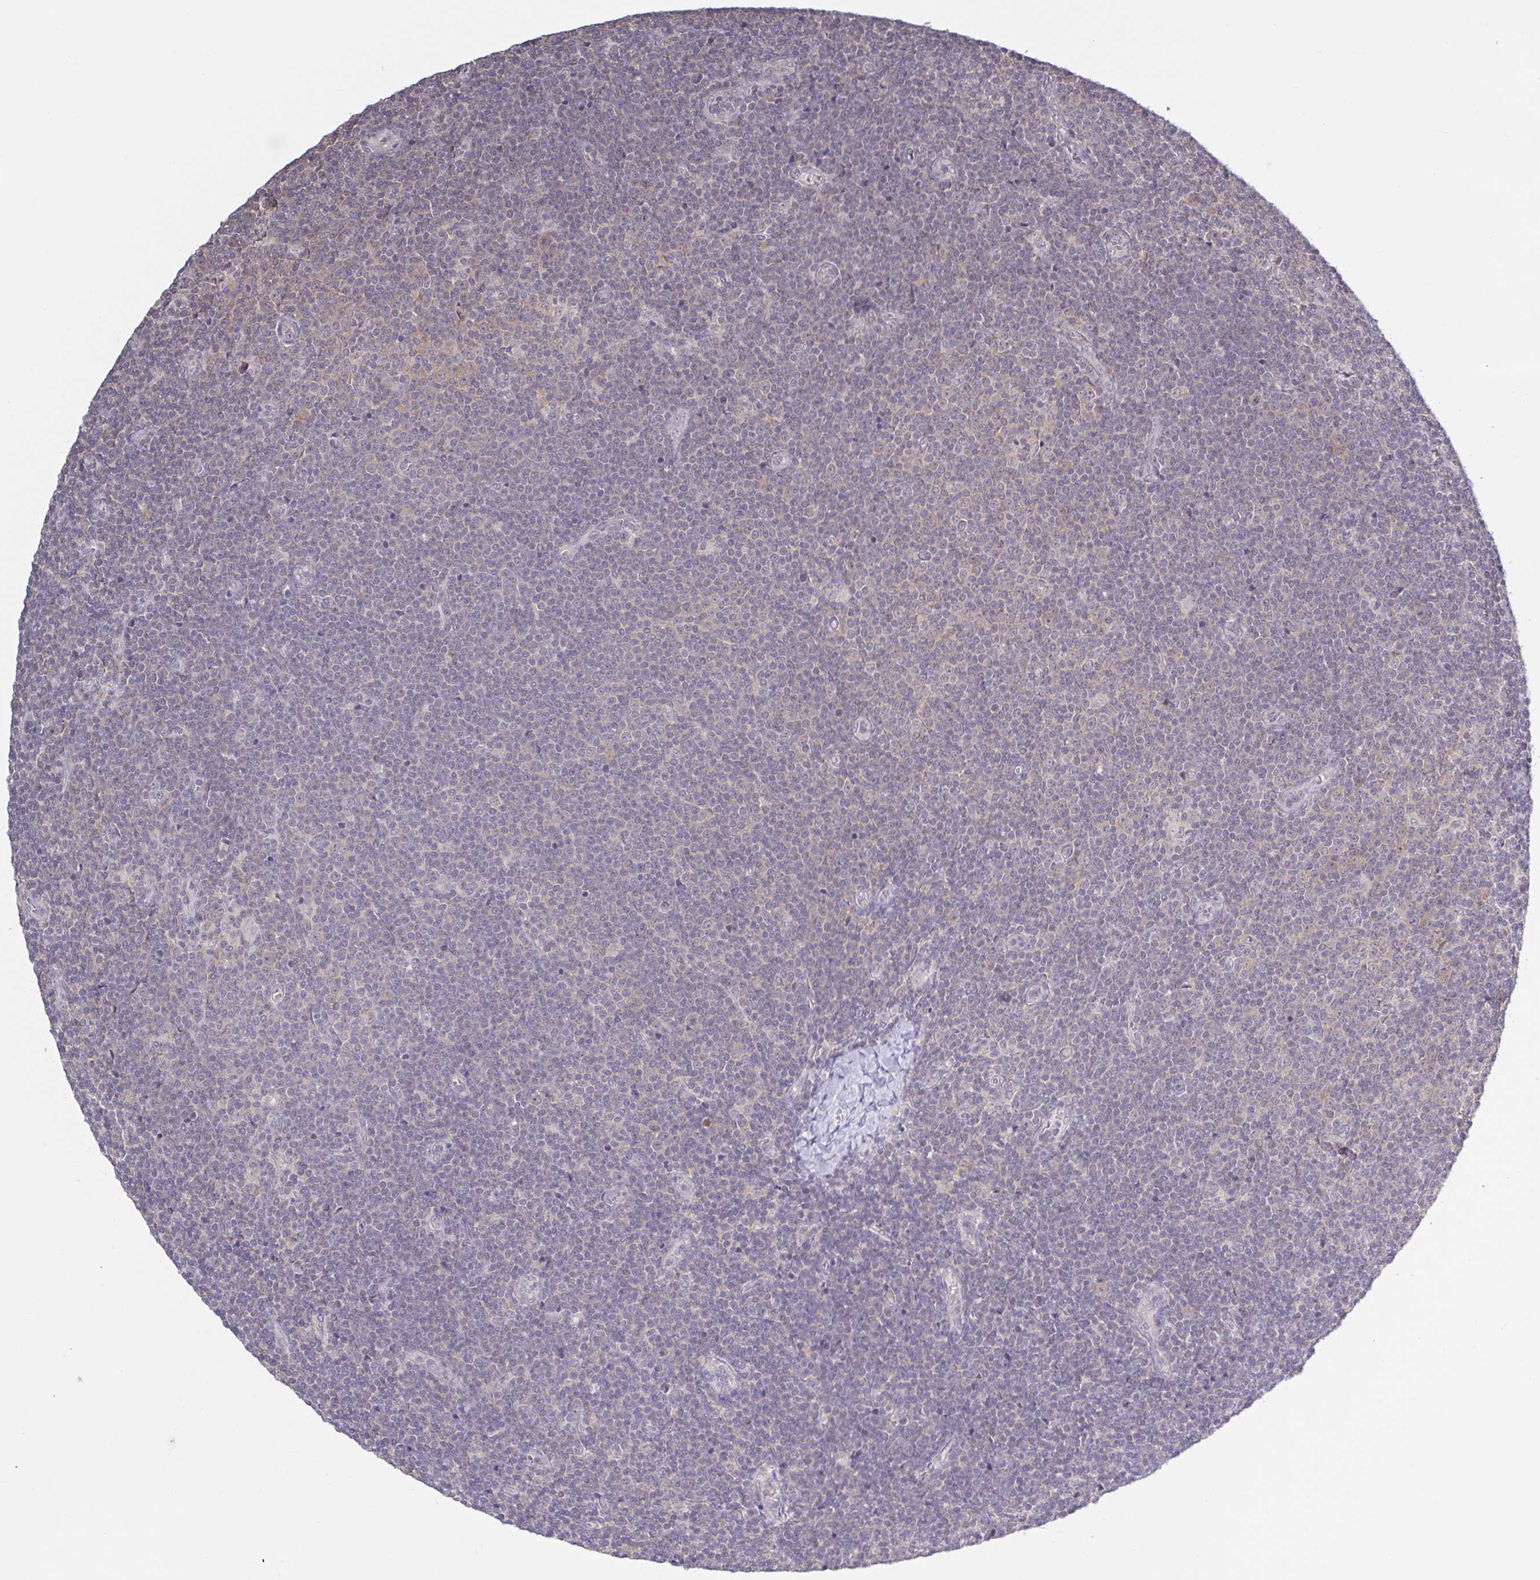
{"staining": {"intensity": "negative", "quantity": "none", "location": "none"}, "tissue": "lymphoma", "cell_type": "Tumor cells", "image_type": "cancer", "snomed": [{"axis": "morphology", "description": "Malignant lymphoma, non-Hodgkin's type, Low grade"}, {"axis": "topography", "description": "Lymph node"}], "caption": "High power microscopy image of an immunohistochemistry (IHC) micrograph of malignant lymphoma, non-Hodgkin's type (low-grade), revealing no significant positivity in tumor cells. (Stains: DAB immunohistochemistry (IHC) with hematoxylin counter stain, Microscopy: brightfield microscopy at high magnification).", "gene": "HYPK", "patient": {"sex": "male", "age": 48}}